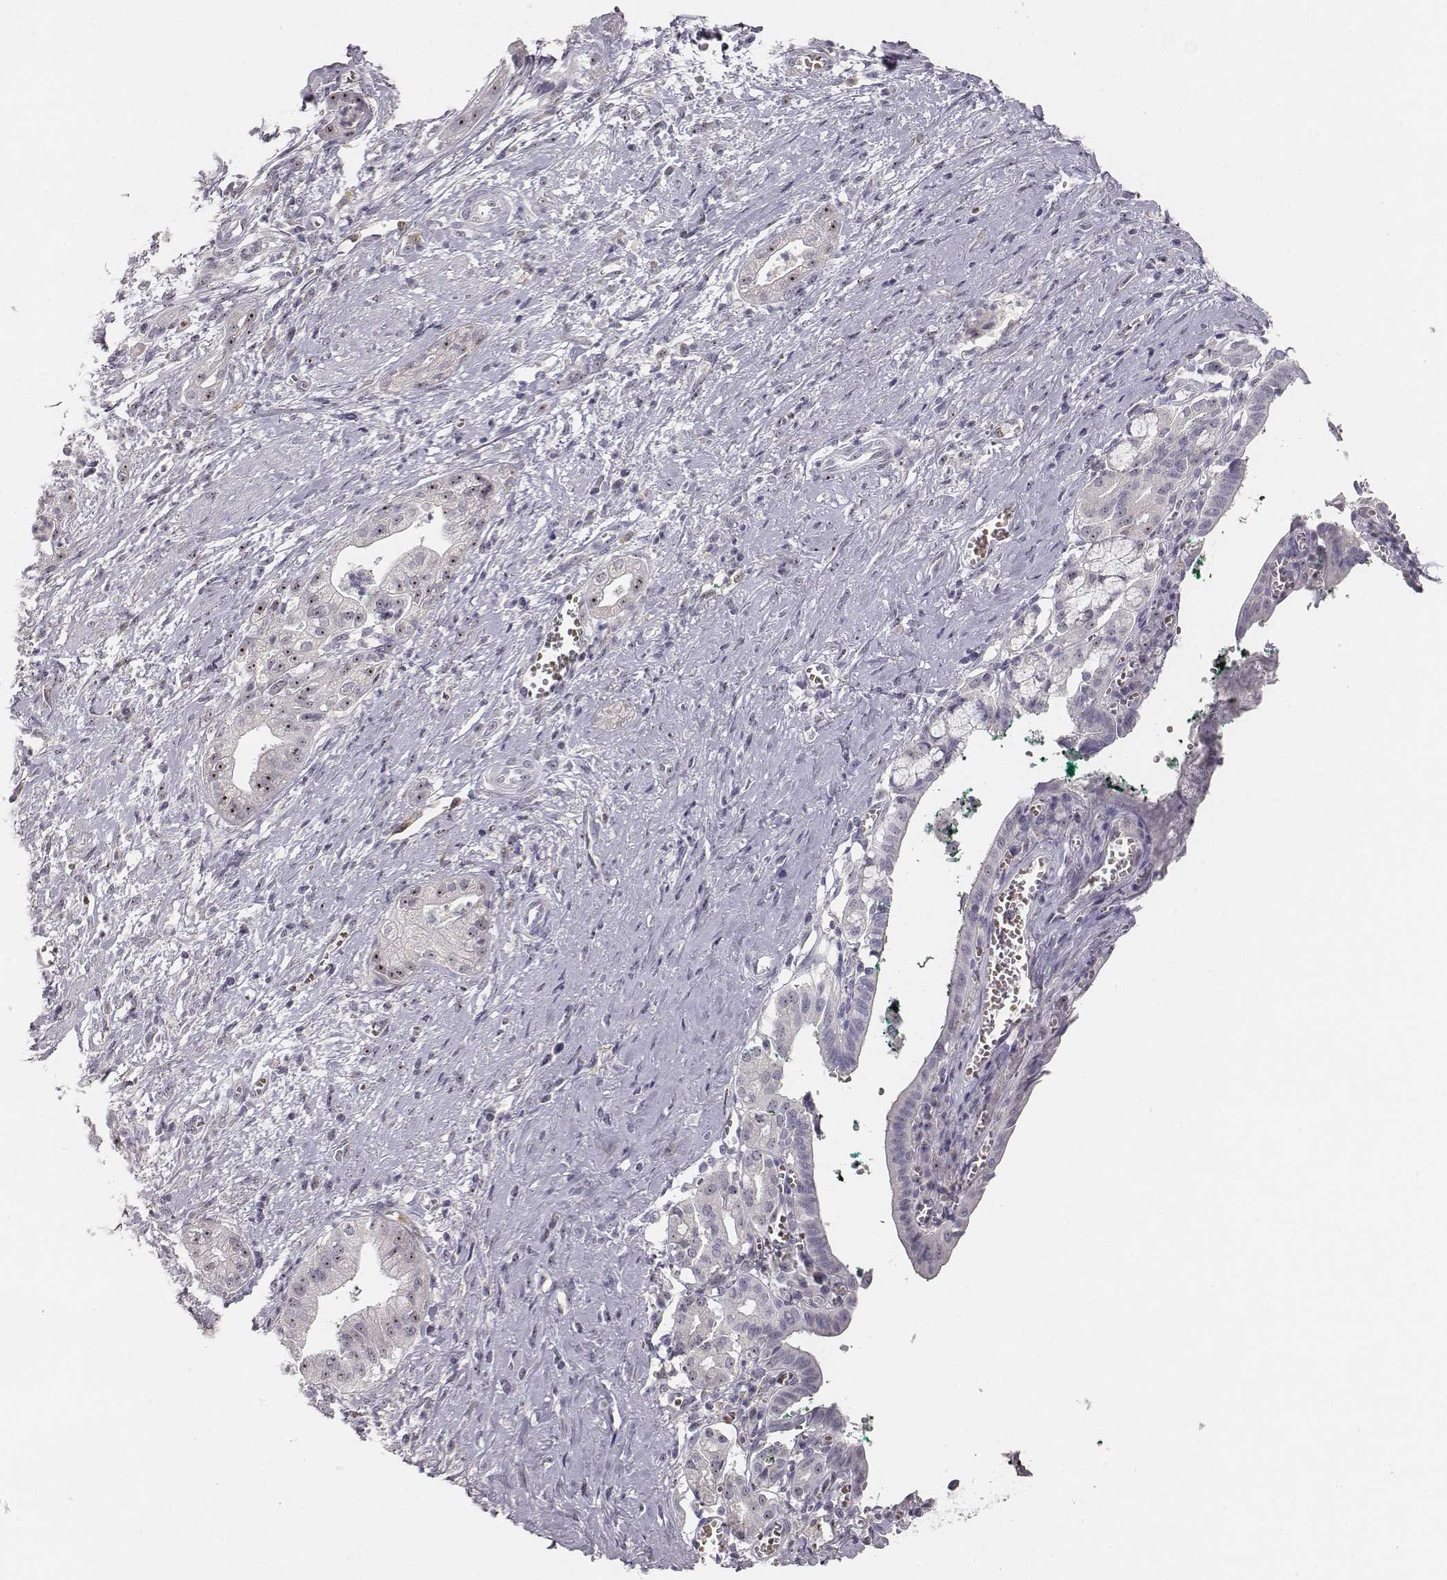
{"staining": {"intensity": "strong", "quantity": "25%-75%", "location": "nuclear"}, "tissue": "pancreatic cancer", "cell_type": "Tumor cells", "image_type": "cancer", "snomed": [{"axis": "morphology", "description": "Normal tissue, NOS"}, {"axis": "morphology", "description": "Adenocarcinoma, NOS"}, {"axis": "topography", "description": "Lymph node"}, {"axis": "topography", "description": "Pancreas"}], "caption": "Immunohistochemical staining of human adenocarcinoma (pancreatic) reveals high levels of strong nuclear protein positivity in approximately 25%-75% of tumor cells.", "gene": "NIFK", "patient": {"sex": "female", "age": 58}}